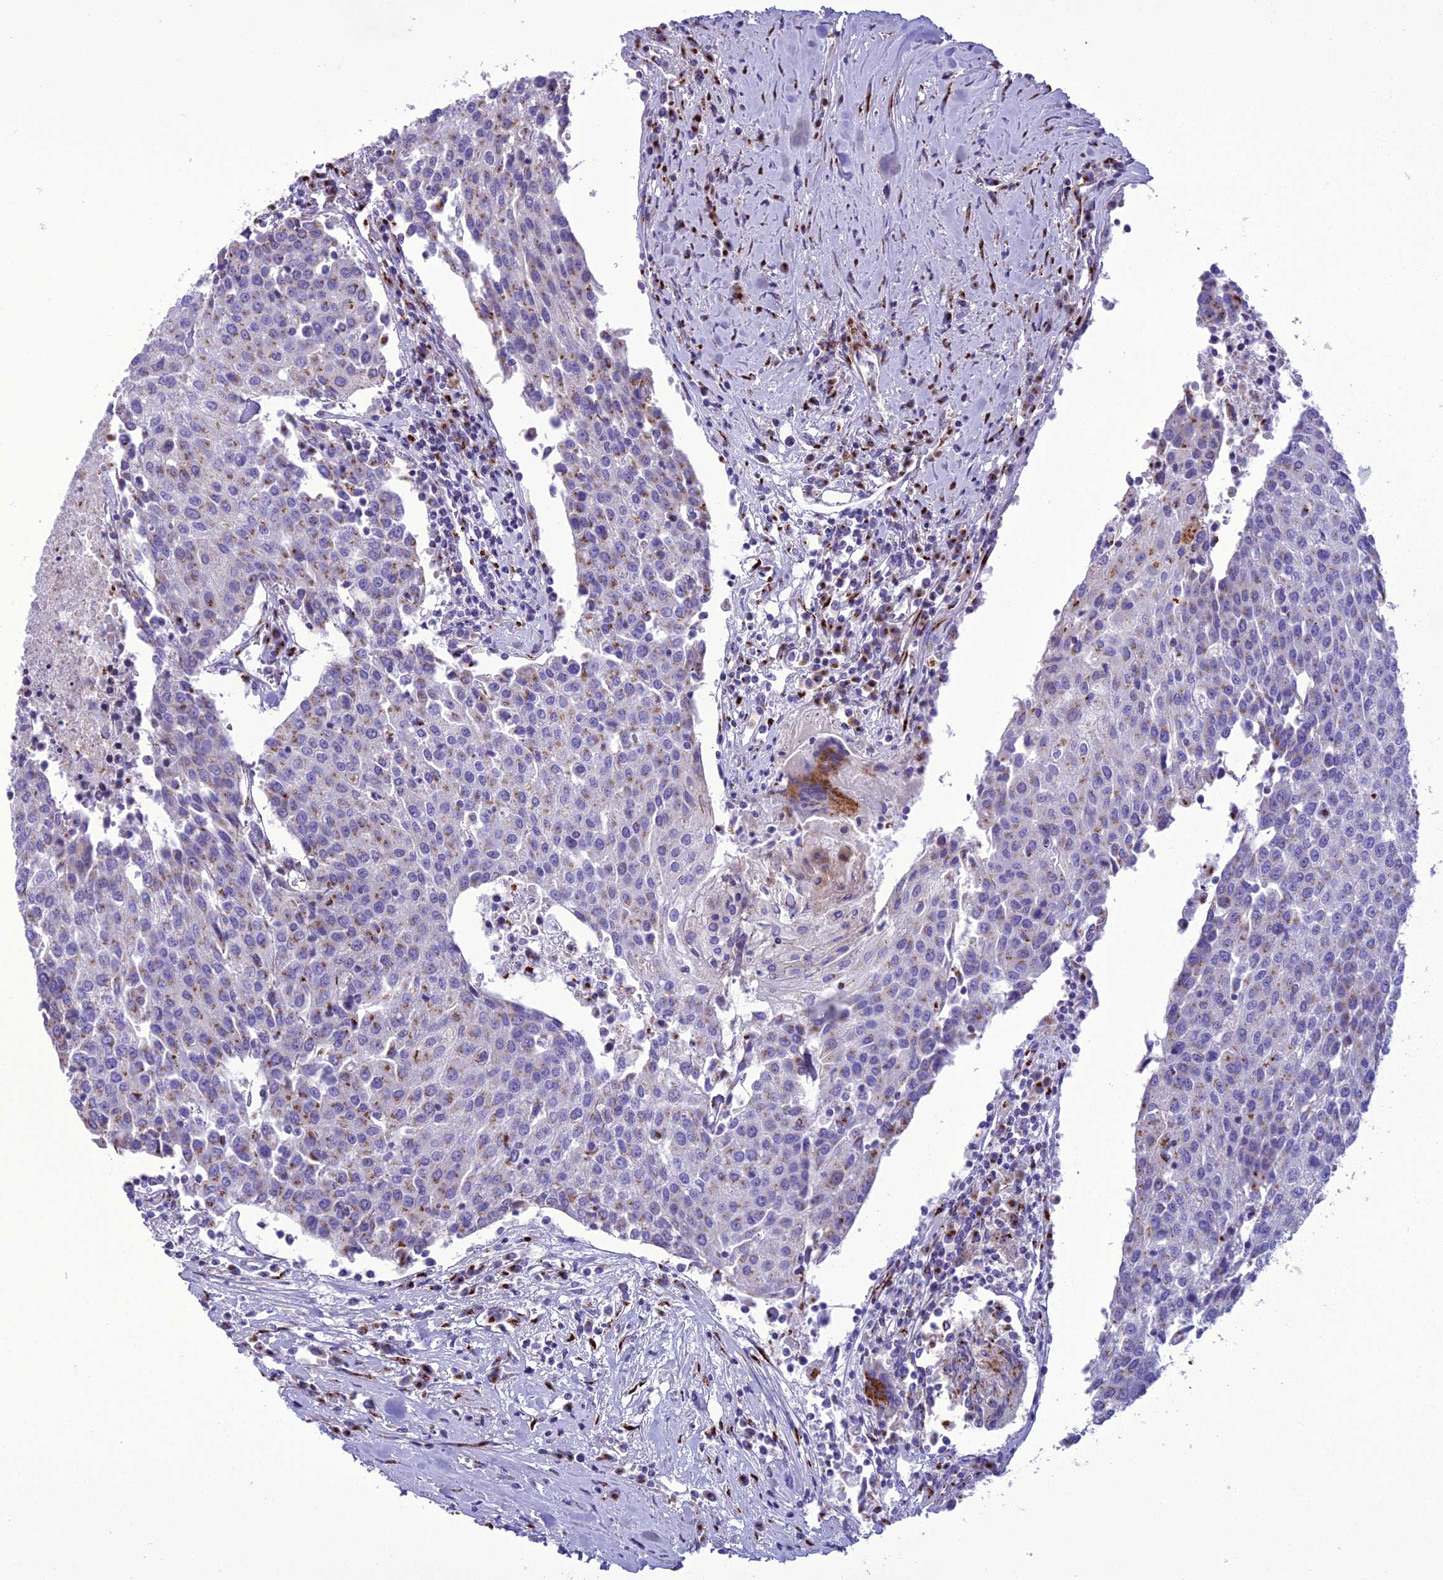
{"staining": {"intensity": "moderate", "quantity": "25%-75%", "location": "cytoplasmic/membranous"}, "tissue": "urothelial cancer", "cell_type": "Tumor cells", "image_type": "cancer", "snomed": [{"axis": "morphology", "description": "Urothelial carcinoma, High grade"}, {"axis": "topography", "description": "Urinary bladder"}], "caption": "Moderate cytoplasmic/membranous positivity for a protein is identified in about 25%-75% of tumor cells of urothelial cancer using IHC.", "gene": "GOLM2", "patient": {"sex": "female", "age": 85}}